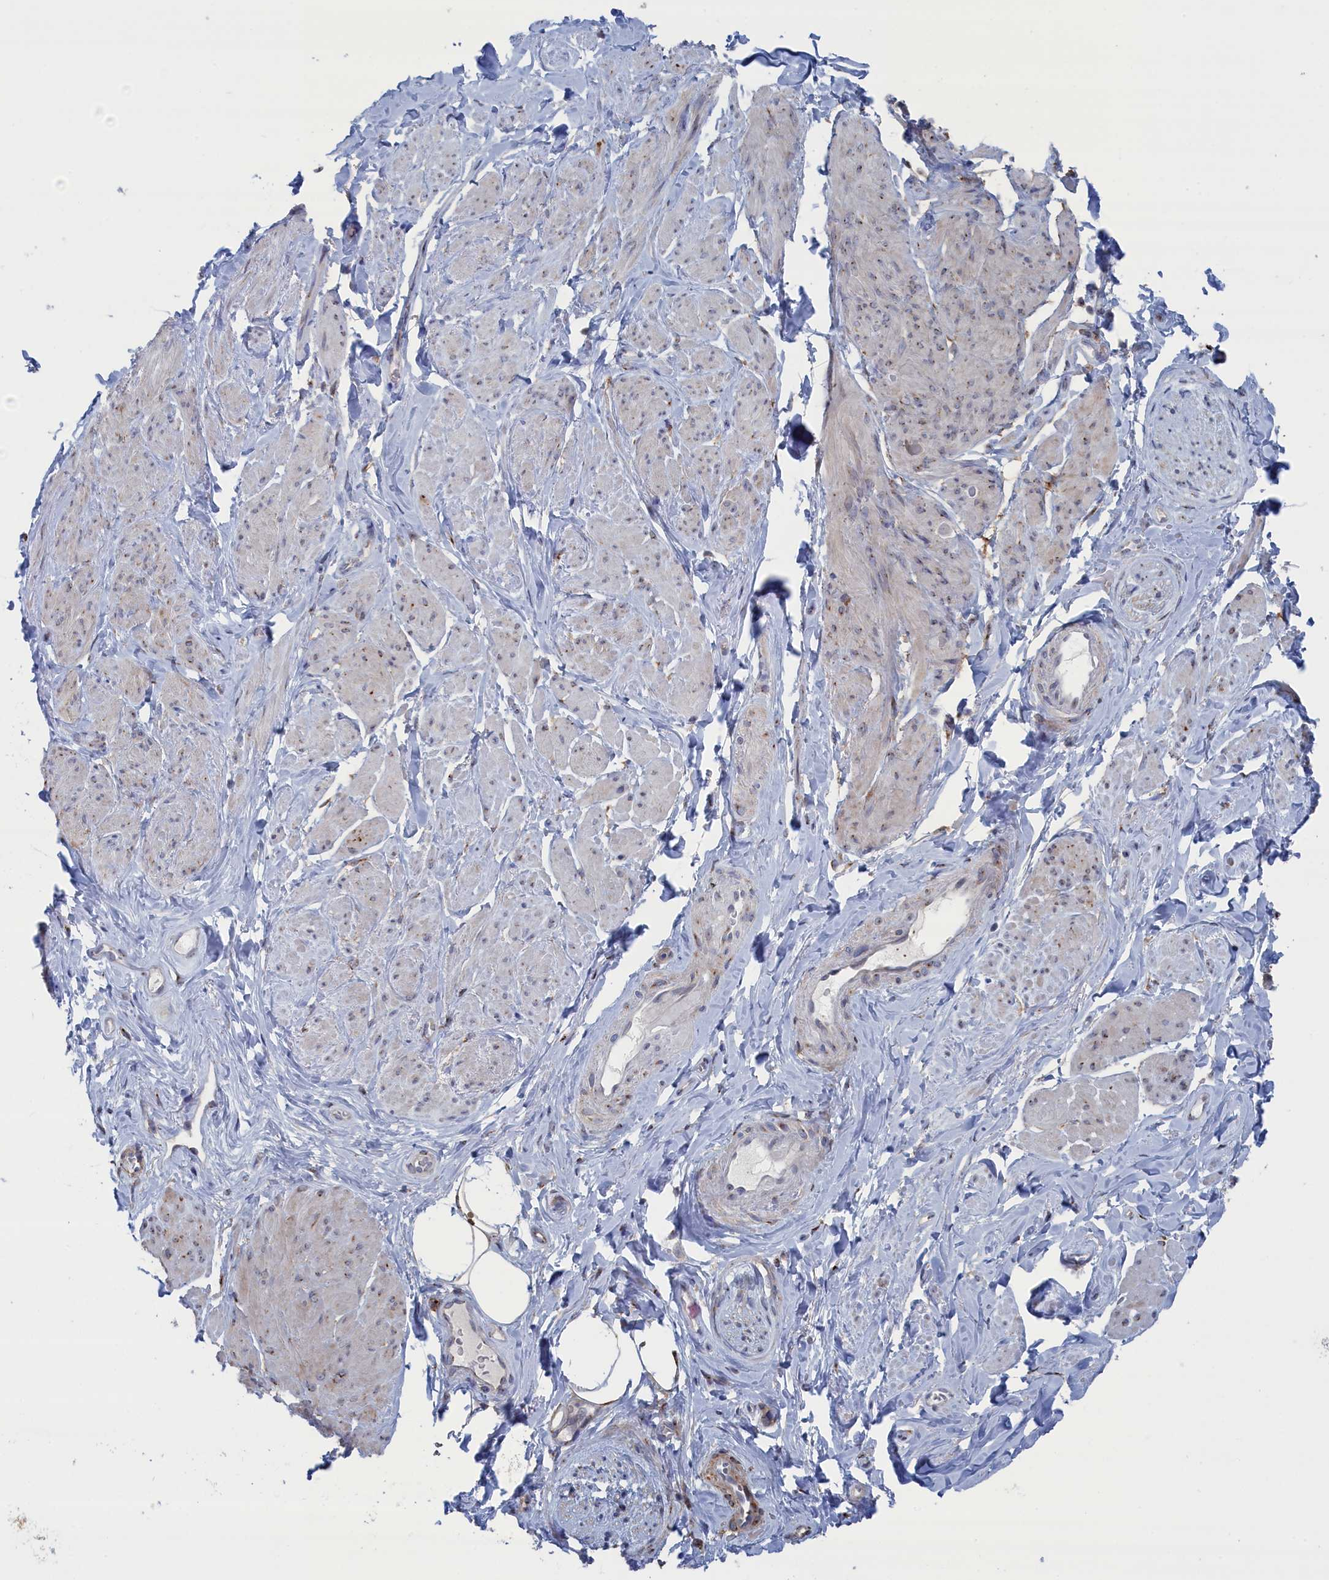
{"staining": {"intensity": "moderate", "quantity": "<25%", "location": "cytoplasmic/membranous"}, "tissue": "smooth muscle", "cell_type": "Smooth muscle cells", "image_type": "normal", "snomed": [{"axis": "morphology", "description": "Normal tissue, NOS"}, {"axis": "topography", "description": "Smooth muscle"}, {"axis": "topography", "description": "Peripheral nerve tissue"}], "caption": "Immunohistochemical staining of benign human smooth muscle reveals moderate cytoplasmic/membranous protein positivity in about <25% of smooth muscle cells.", "gene": "IRX1", "patient": {"sex": "male", "age": 69}}